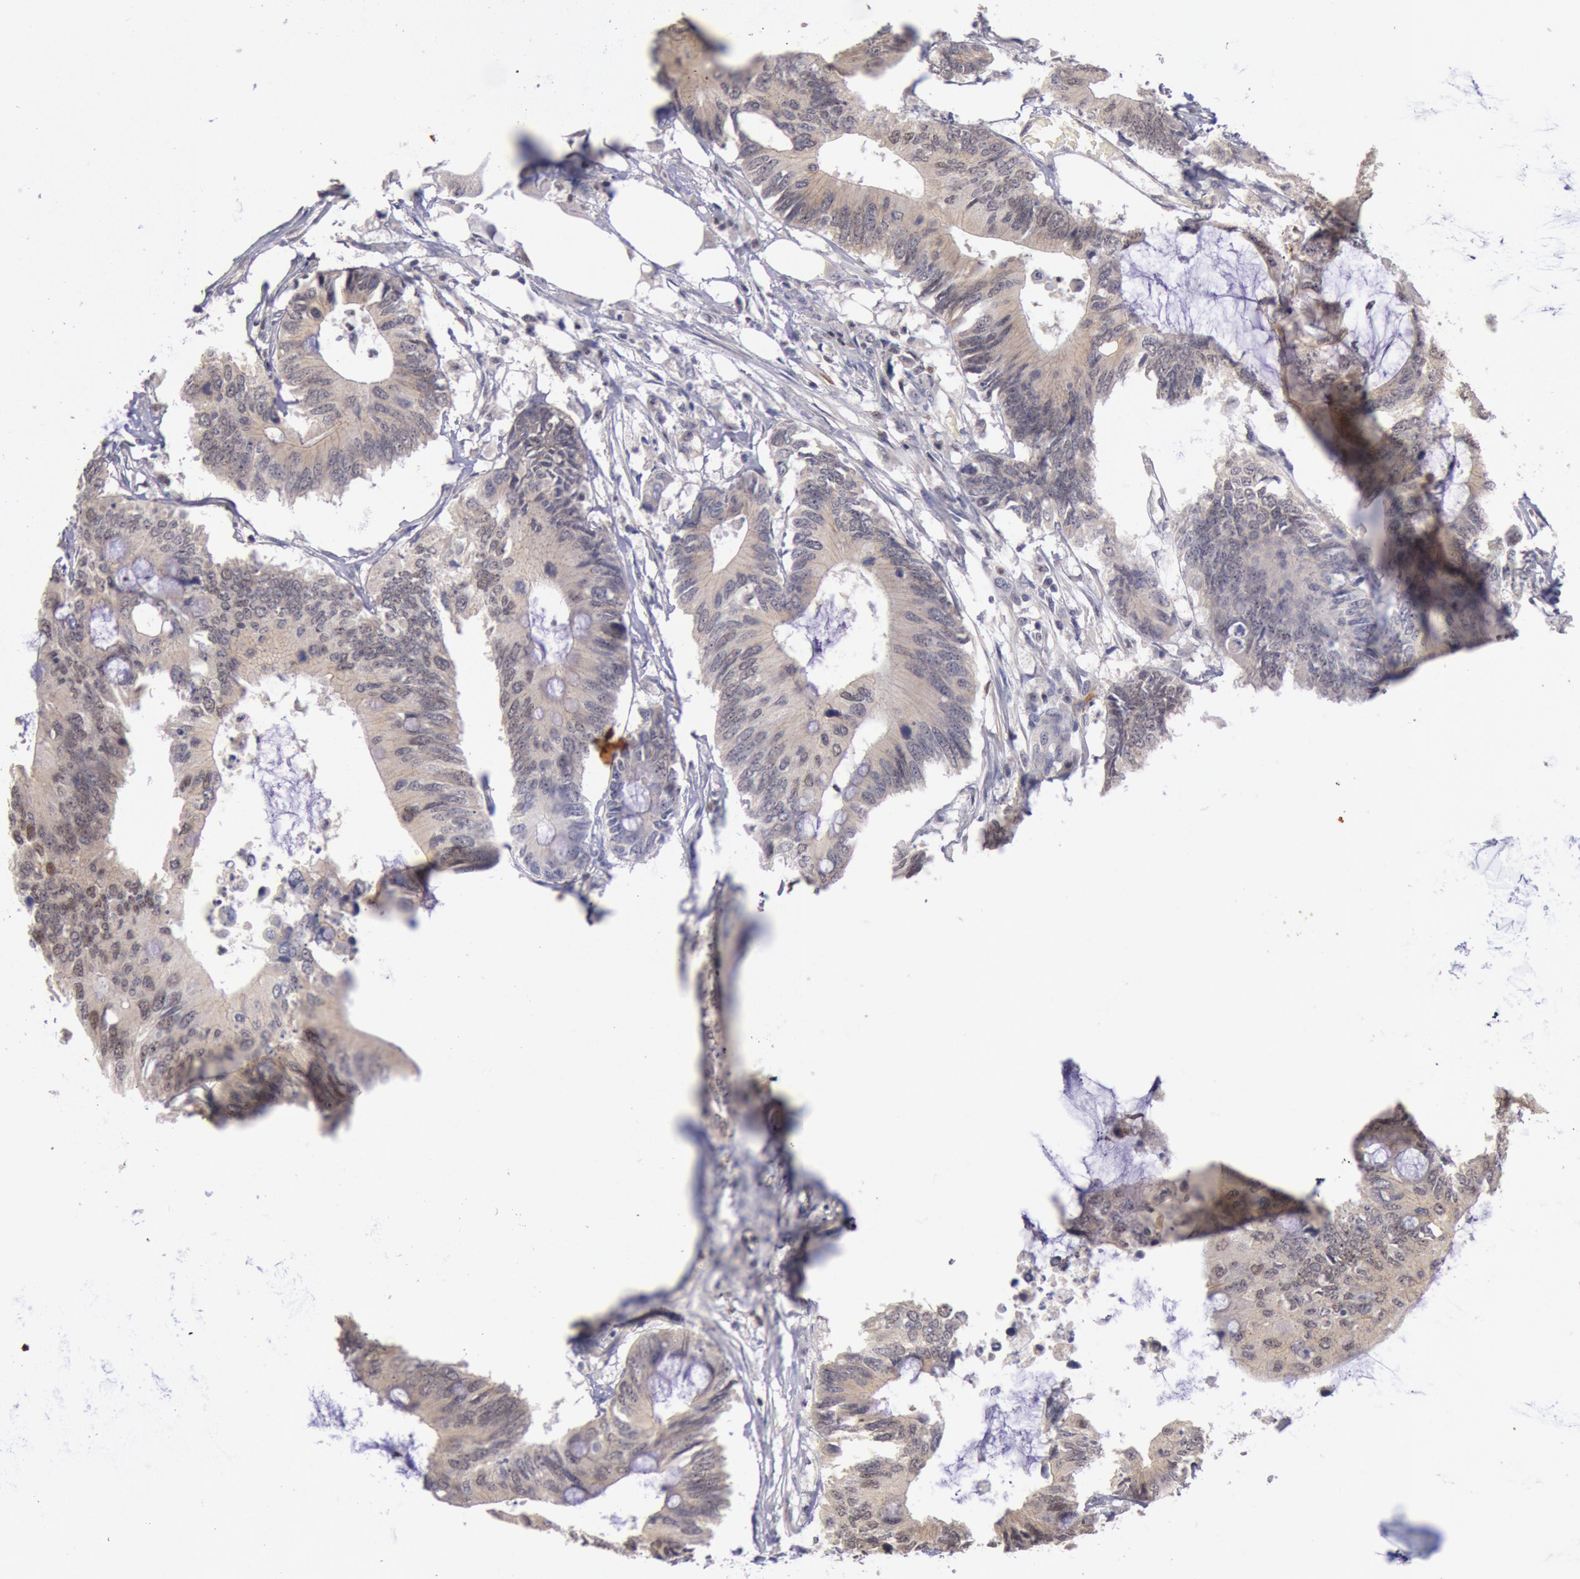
{"staining": {"intensity": "weak", "quantity": "25%-75%", "location": "cytoplasmic/membranous"}, "tissue": "colorectal cancer", "cell_type": "Tumor cells", "image_type": "cancer", "snomed": [{"axis": "morphology", "description": "Adenocarcinoma, NOS"}, {"axis": "topography", "description": "Colon"}], "caption": "About 25%-75% of tumor cells in human colorectal cancer (adenocarcinoma) exhibit weak cytoplasmic/membranous protein staining as visualized by brown immunohistochemical staining.", "gene": "RPS6KA5", "patient": {"sex": "male", "age": 71}}